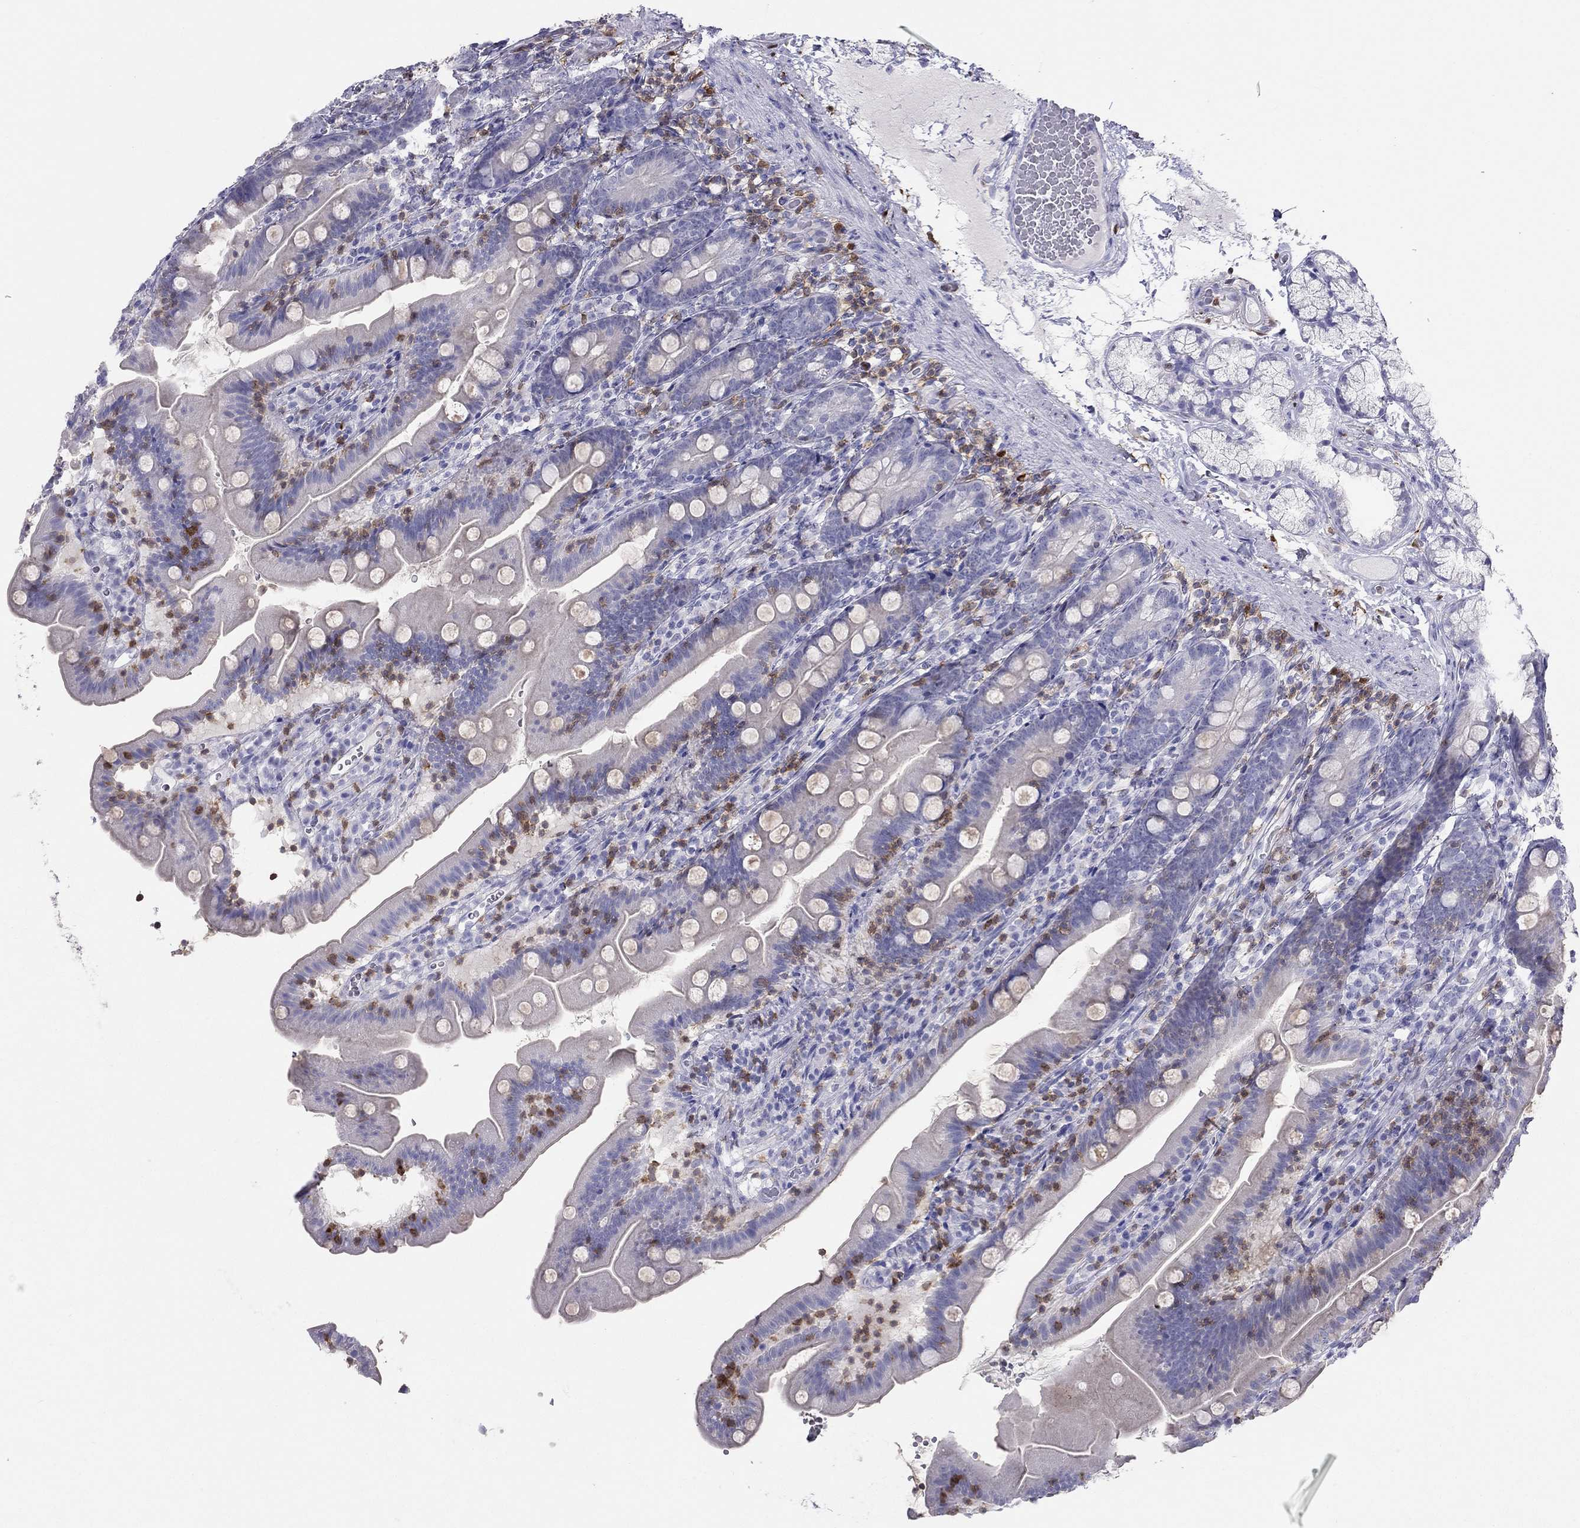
{"staining": {"intensity": "negative", "quantity": "none", "location": "none"}, "tissue": "duodenum", "cell_type": "Glandular cells", "image_type": "normal", "snomed": [{"axis": "morphology", "description": "Normal tissue, NOS"}, {"axis": "topography", "description": "Duodenum"}], "caption": "Image shows no protein positivity in glandular cells of unremarkable duodenum.", "gene": "SH2D2A", "patient": {"sex": "female", "age": 67}}